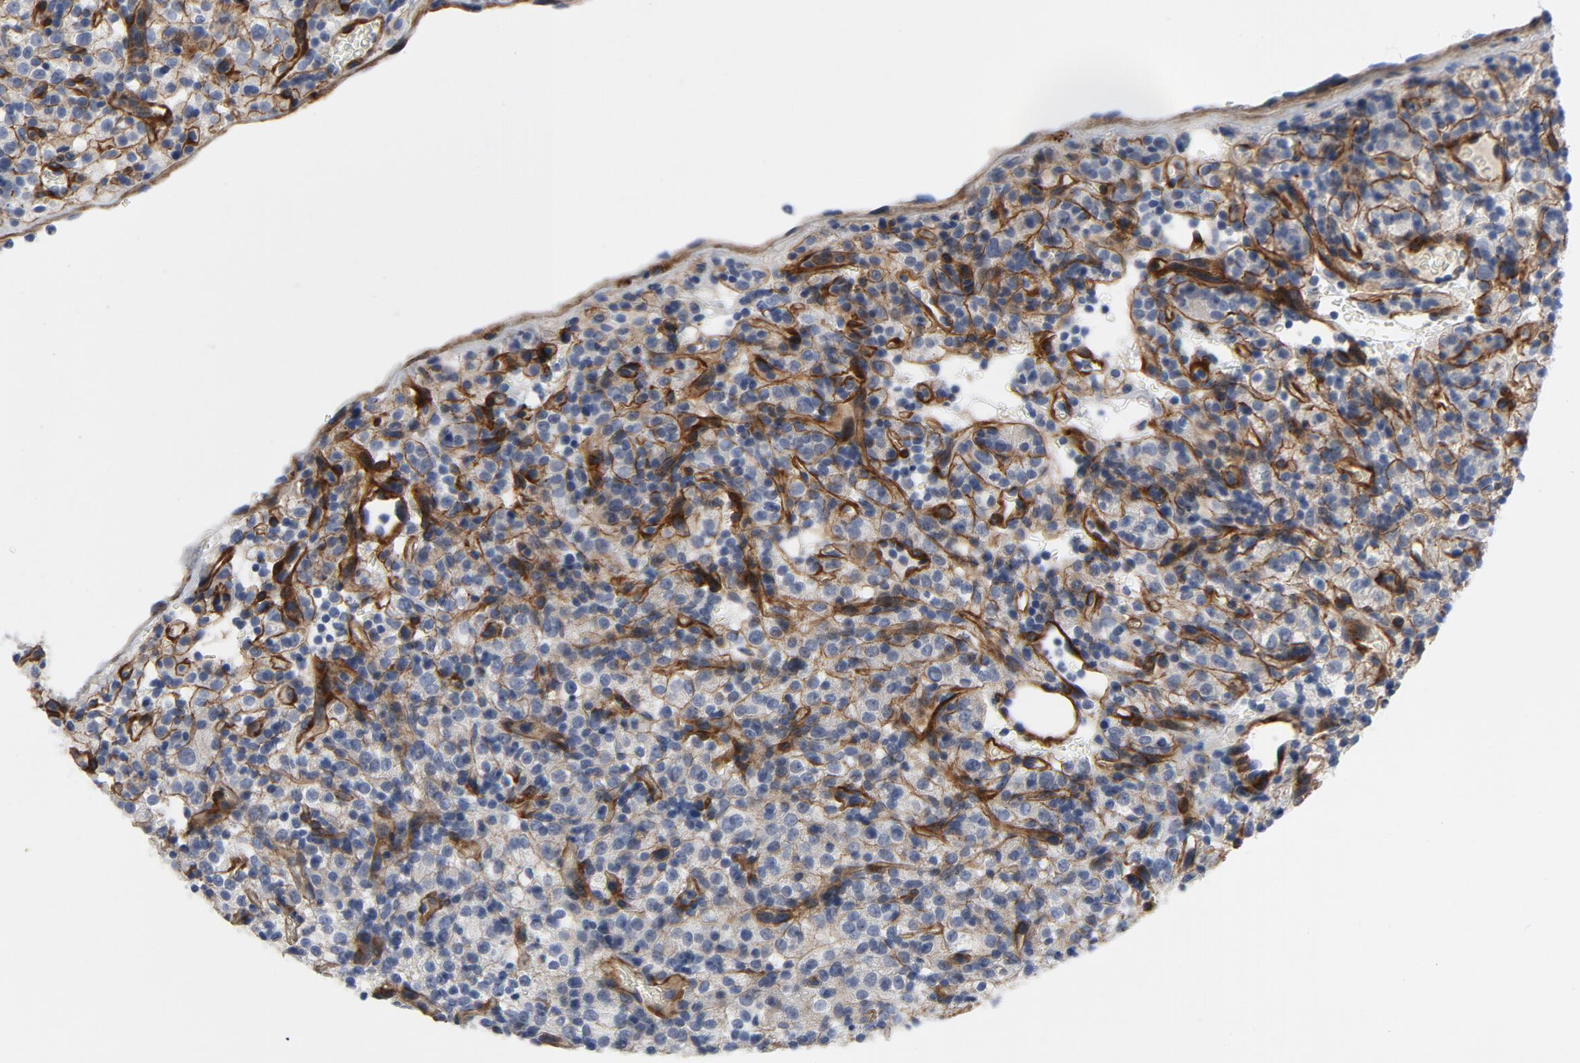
{"staining": {"intensity": "negative", "quantity": "none", "location": "none"}, "tissue": "renal cancer", "cell_type": "Tumor cells", "image_type": "cancer", "snomed": [{"axis": "morphology", "description": "Normal tissue, NOS"}, {"axis": "morphology", "description": "Adenocarcinoma, NOS"}, {"axis": "topography", "description": "Kidney"}], "caption": "This is a image of immunohistochemistry staining of renal cancer (adenocarcinoma), which shows no positivity in tumor cells. (Stains: DAB (3,3'-diaminobenzidine) immunohistochemistry (IHC) with hematoxylin counter stain, Microscopy: brightfield microscopy at high magnification).", "gene": "LAMC1", "patient": {"sex": "female", "age": 72}}